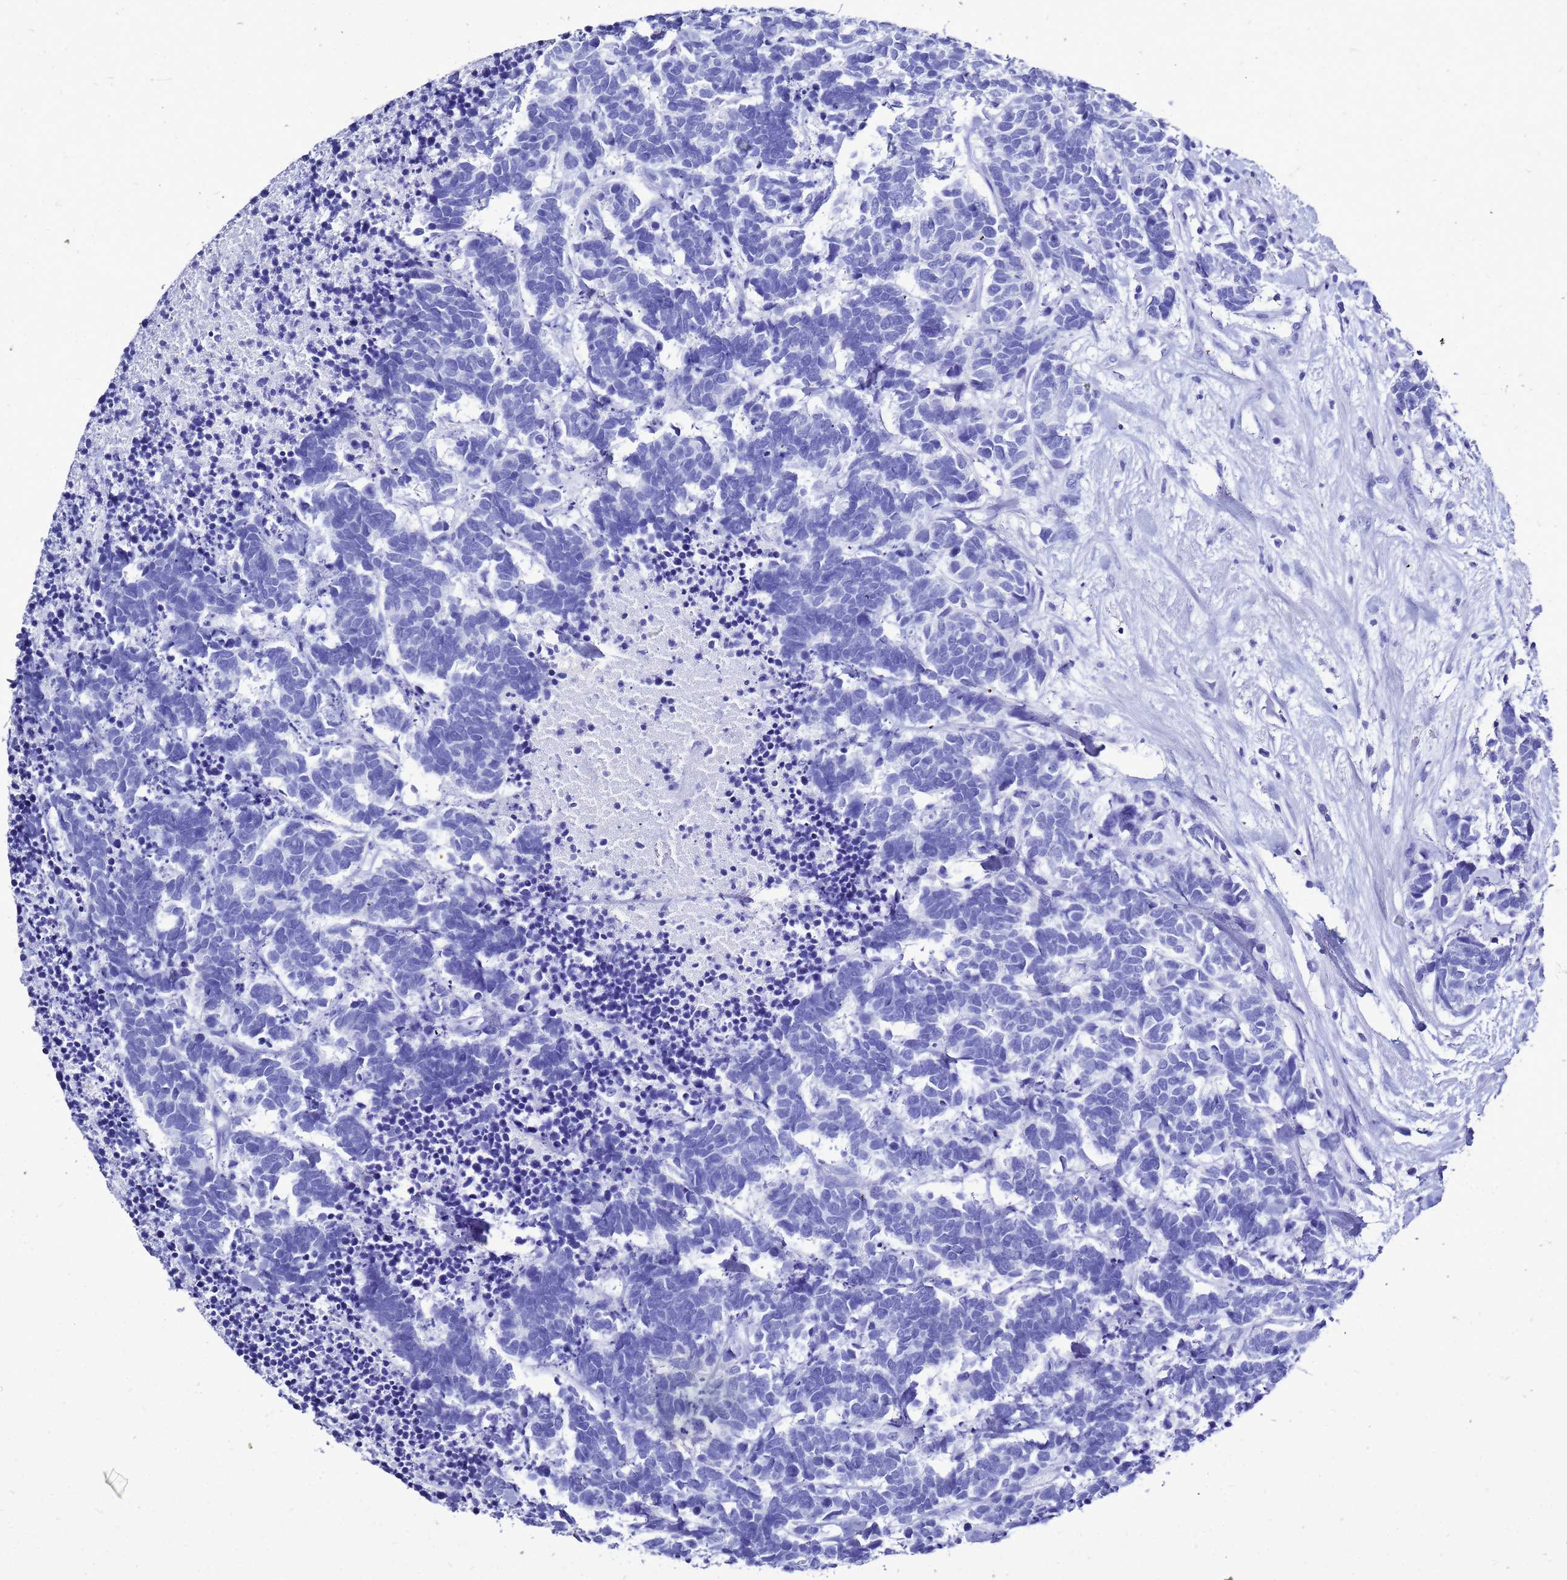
{"staining": {"intensity": "negative", "quantity": "none", "location": "none"}, "tissue": "carcinoid", "cell_type": "Tumor cells", "image_type": "cancer", "snomed": [{"axis": "morphology", "description": "Carcinoma, NOS"}, {"axis": "morphology", "description": "Carcinoid, malignant, NOS"}, {"axis": "topography", "description": "Urinary bladder"}], "caption": "Carcinoma was stained to show a protein in brown. There is no significant expression in tumor cells.", "gene": "LIPF", "patient": {"sex": "male", "age": 57}}